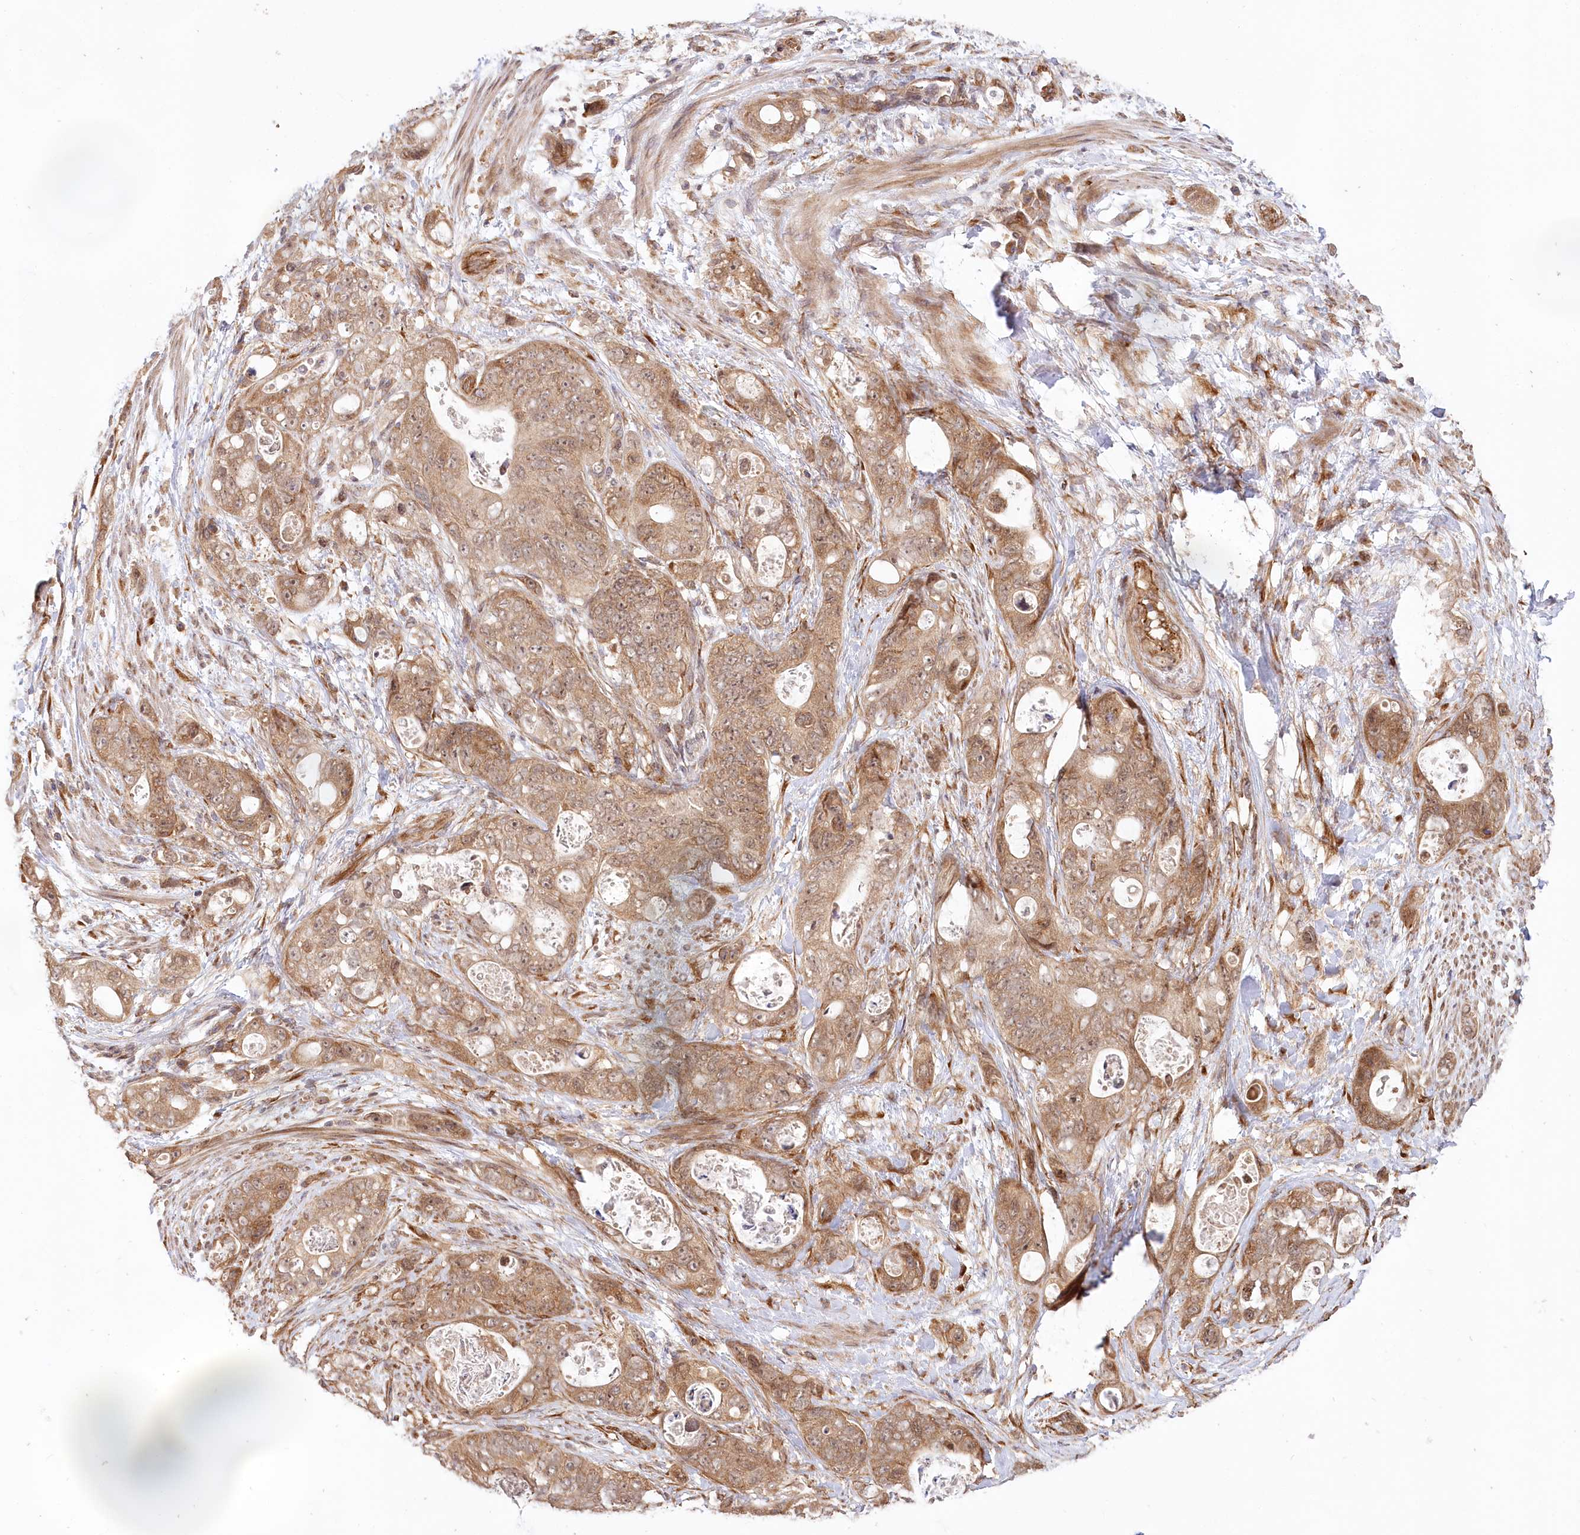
{"staining": {"intensity": "moderate", "quantity": ">75%", "location": "cytoplasmic/membranous,nuclear"}, "tissue": "stomach cancer", "cell_type": "Tumor cells", "image_type": "cancer", "snomed": [{"axis": "morphology", "description": "Adenocarcinoma, NOS"}, {"axis": "topography", "description": "Stomach"}], "caption": "Tumor cells display medium levels of moderate cytoplasmic/membranous and nuclear positivity in approximately >75% of cells in stomach cancer.", "gene": "CEP70", "patient": {"sex": "female", "age": 89}}